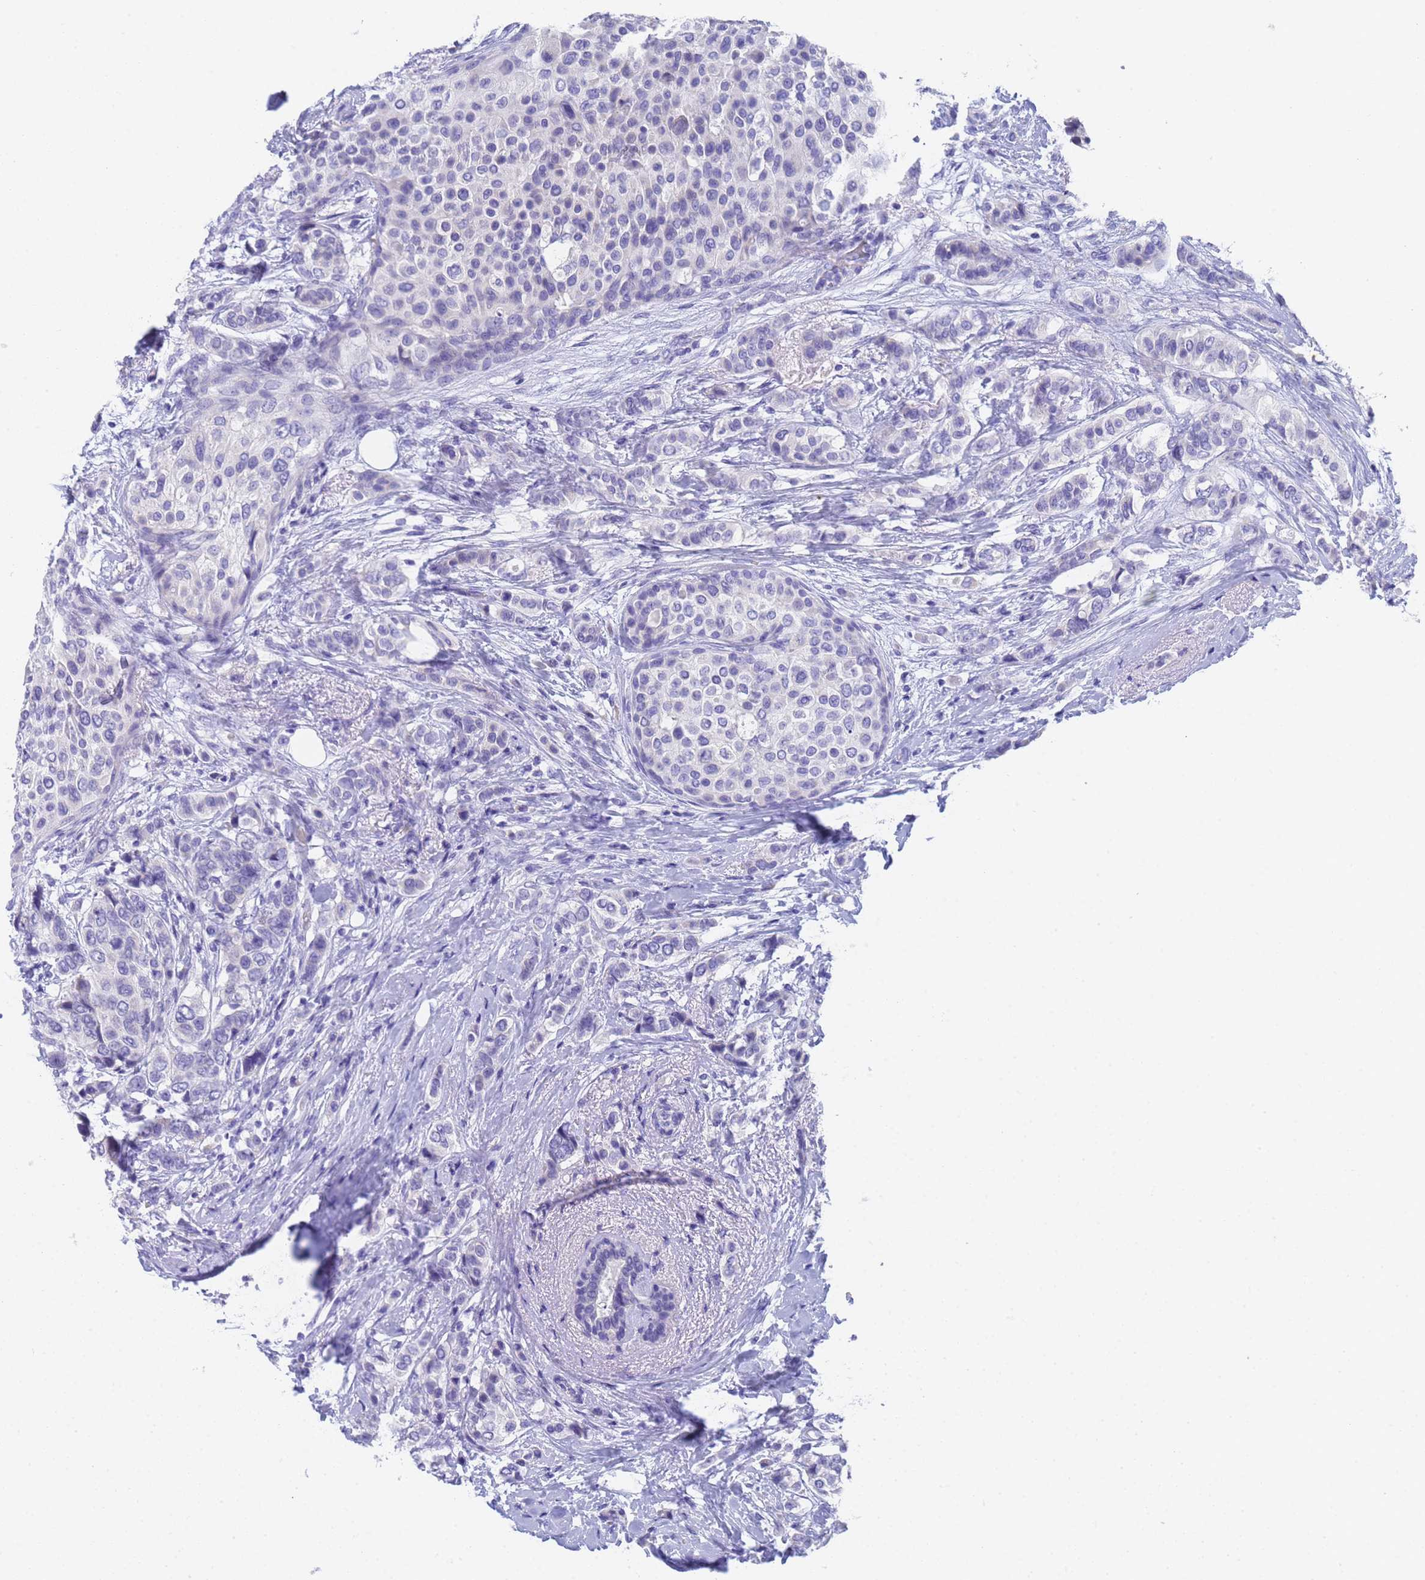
{"staining": {"intensity": "negative", "quantity": "none", "location": "none"}, "tissue": "breast cancer", "cell_type": "Tumor cells", "image_type": "cancer", "snomed": [{"axis": "morphology", "description": "Lobular carcinoma"}, {"axis": "topography", "description": "Breast"}], "caption": "Immunohistochemistry histopathology image of human breast lobular carcinoma stained for a protein (brown), which shows no expression in tumor cells.", "gene": "STATH", "patient": {"sex": "female", "age": 51}}